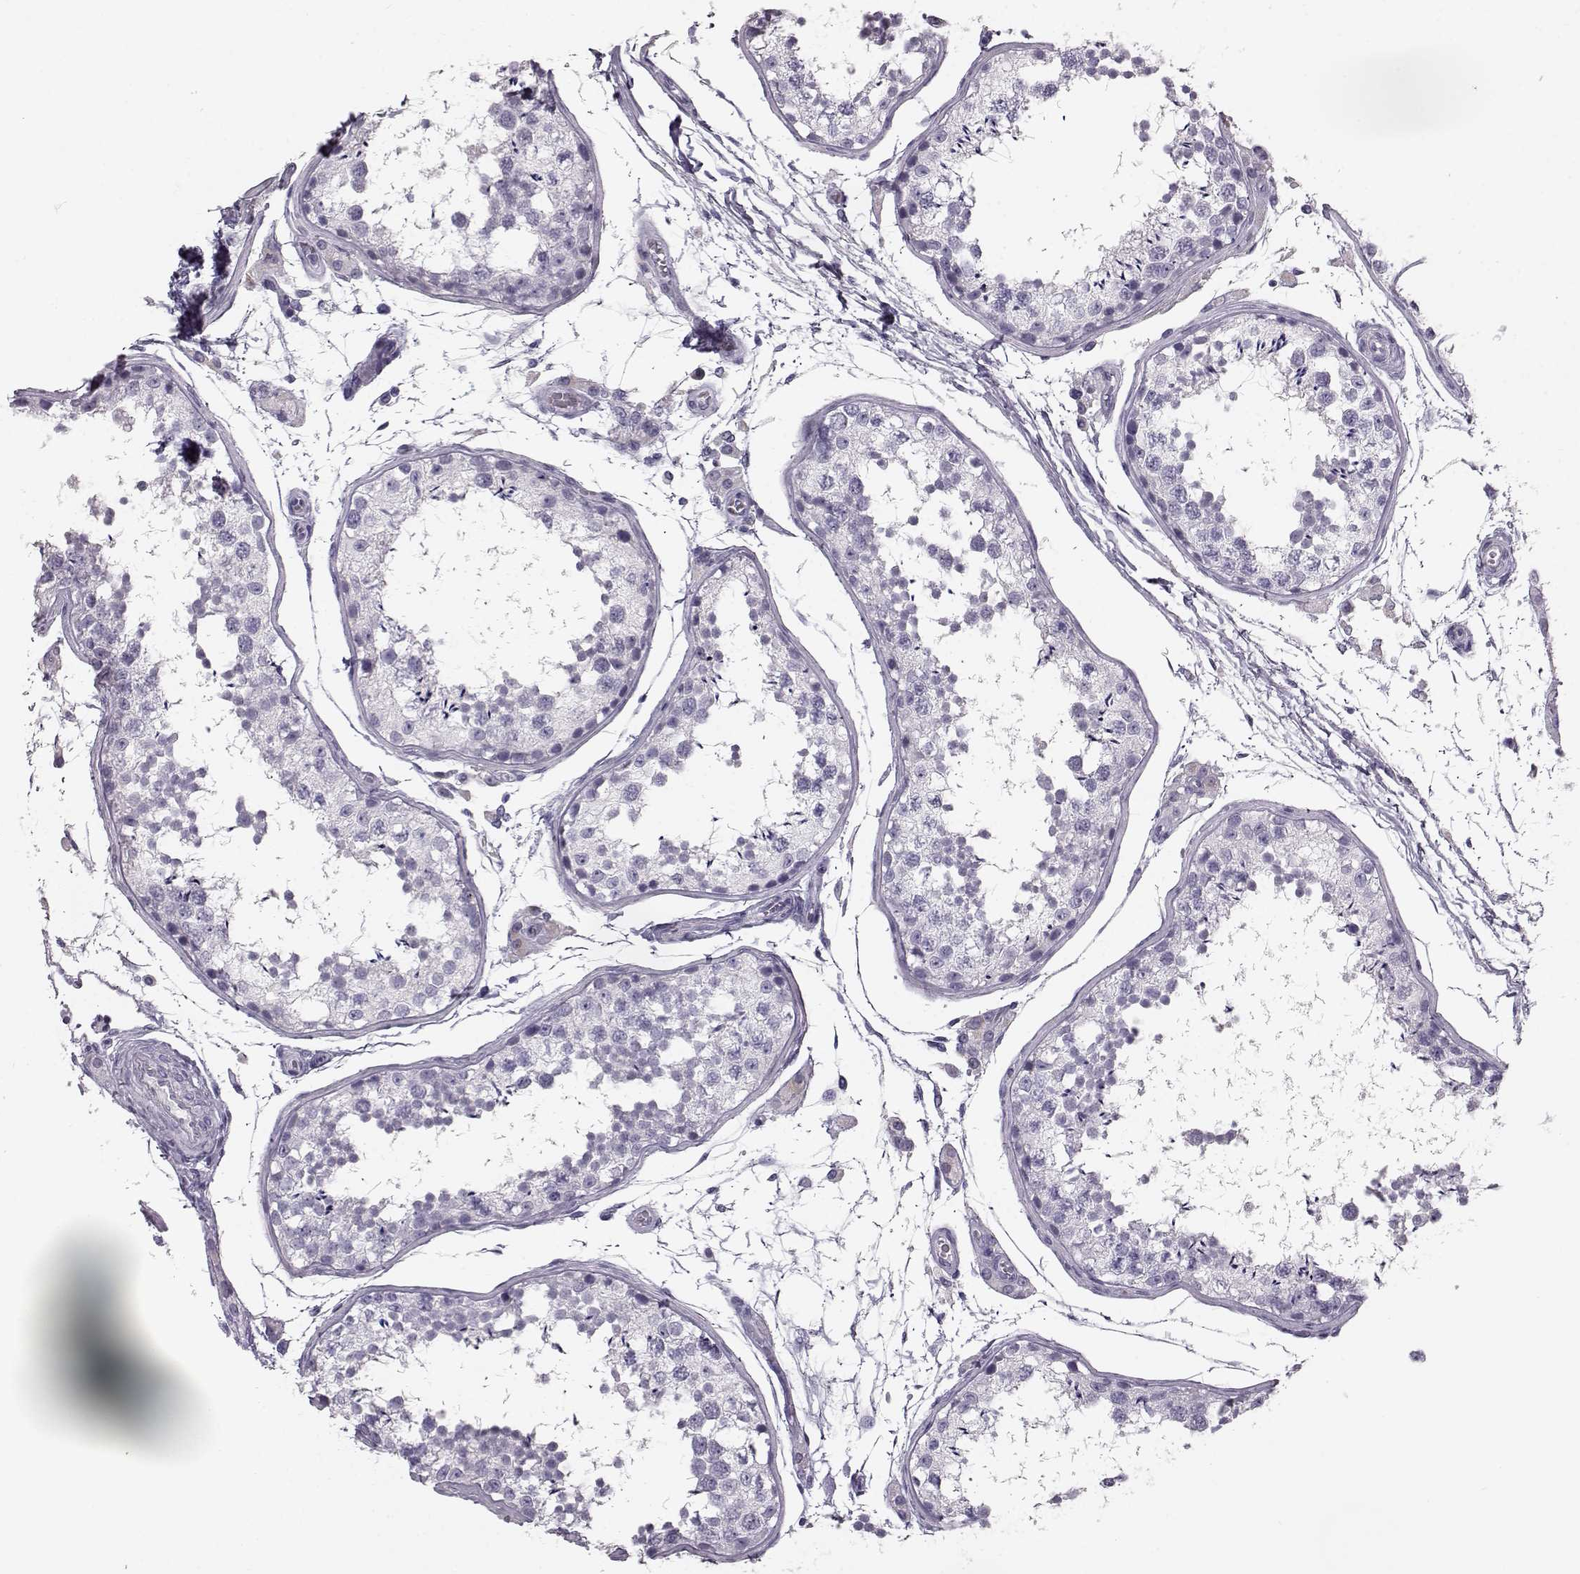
{"staining": {"intensity": "negative", "quantity": "none", "location": "none"}, "tissue": "testis", "cell_type": "Cells in seminiferous ducts", "image_type": "normal", "snomed": [{"axis": "morphology", "description": "Normal tissue, NOS"}, {"axis": "topography", "description": "Testis"}], "caption": "Immunohistochemistry (IHC) photomicrograph of normal human testis stained for a protein (brown), which displays no expression in cells in seminiferous ducts.", "gene": "BFSP2", "patient": {"sex": "male", "age": 29}}